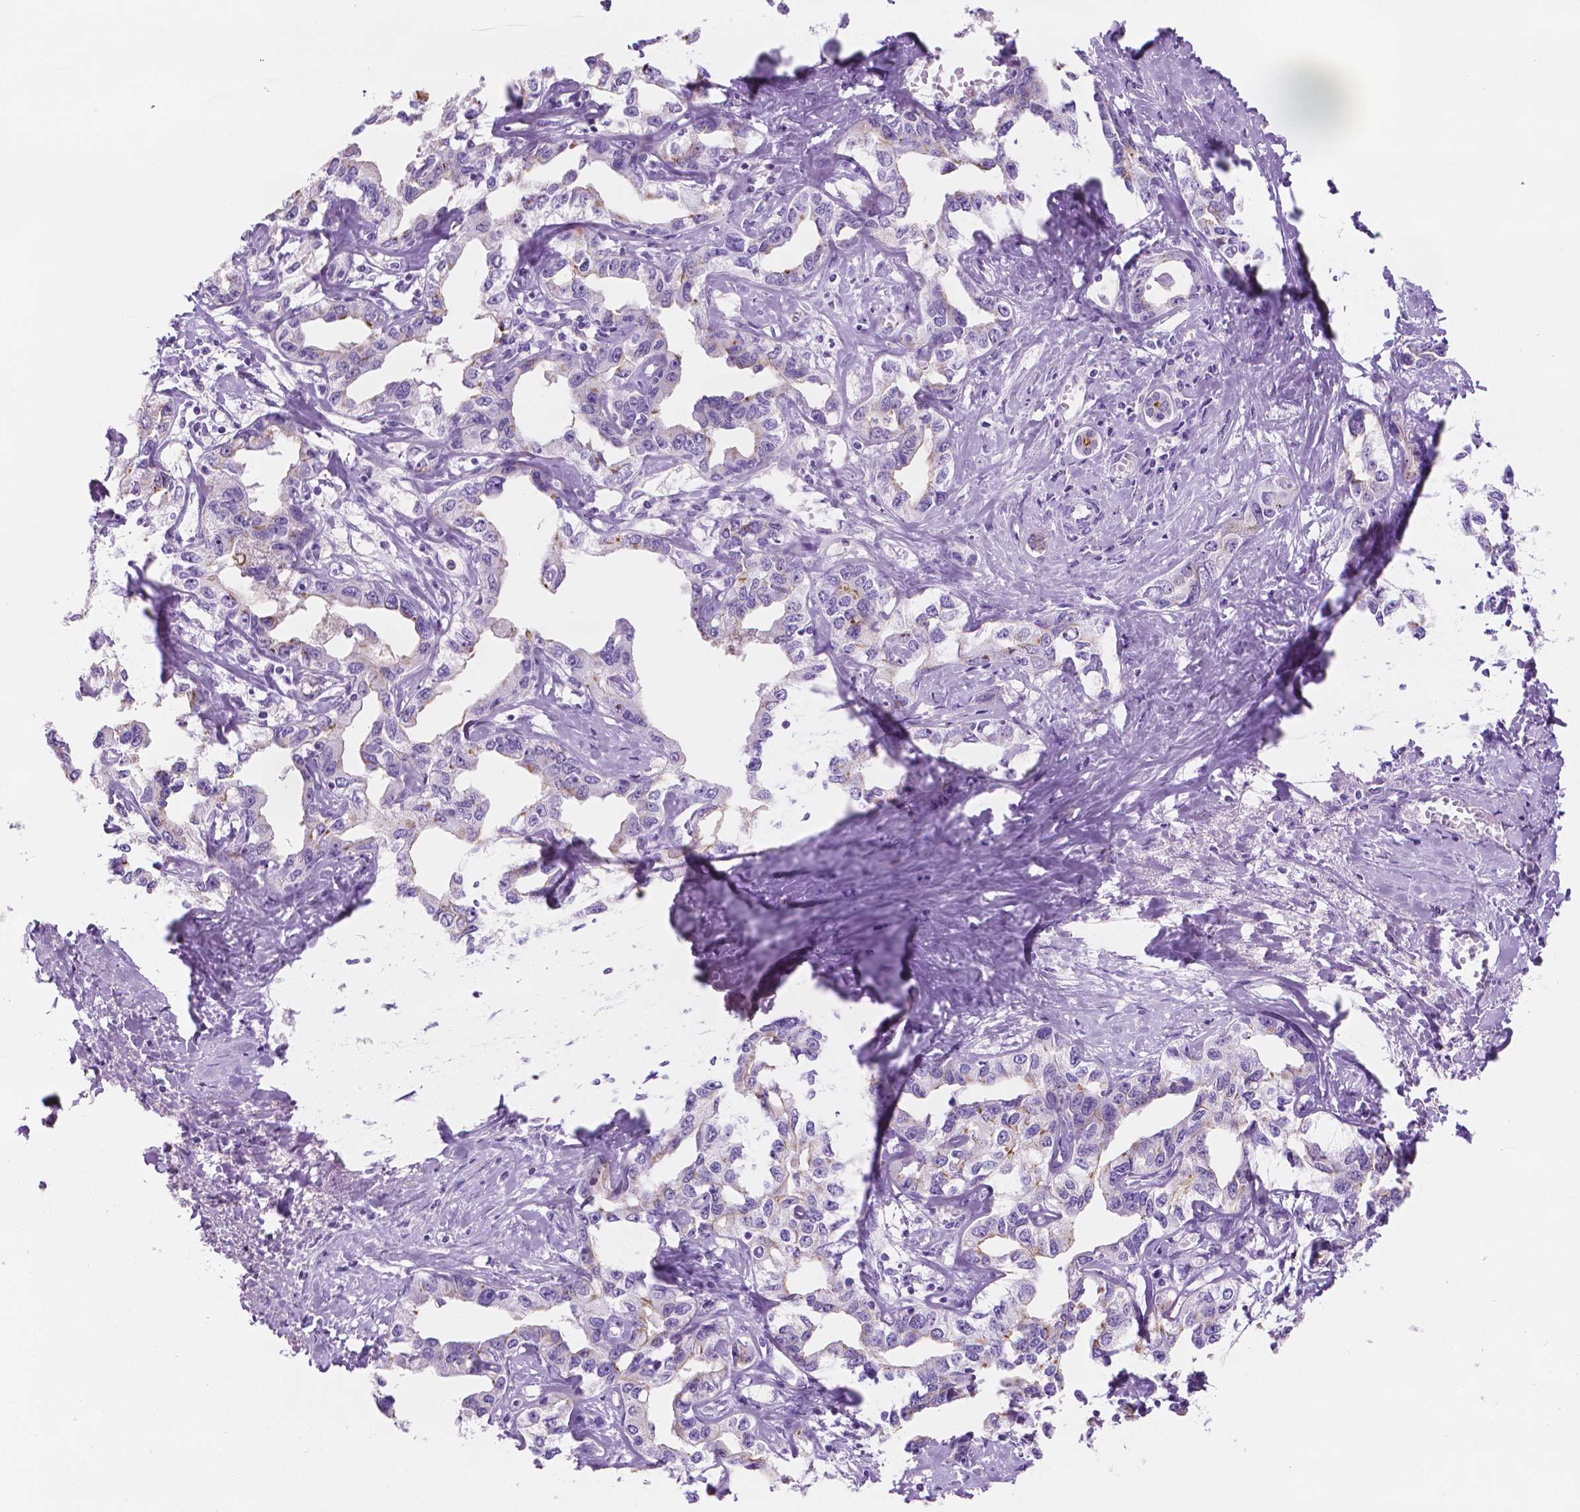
{"staining": {"intensity": "negative", "quantity": "none", "location": "none"}, "tissue": "liver cancer", "cell_type": "Tumor cells", "image_type": "cancer", "snomed": [{"axis": "morphology", "description": "Cholangiocarcinoma"}, {"axis": "topography", "description": "Liver"}], "caption": "Liver cancer was stained to show a protein in brown. There is no significant expression in tumor cells.", "gene": "EPPK1", "patient": {"sex": "male", "age": 59}}